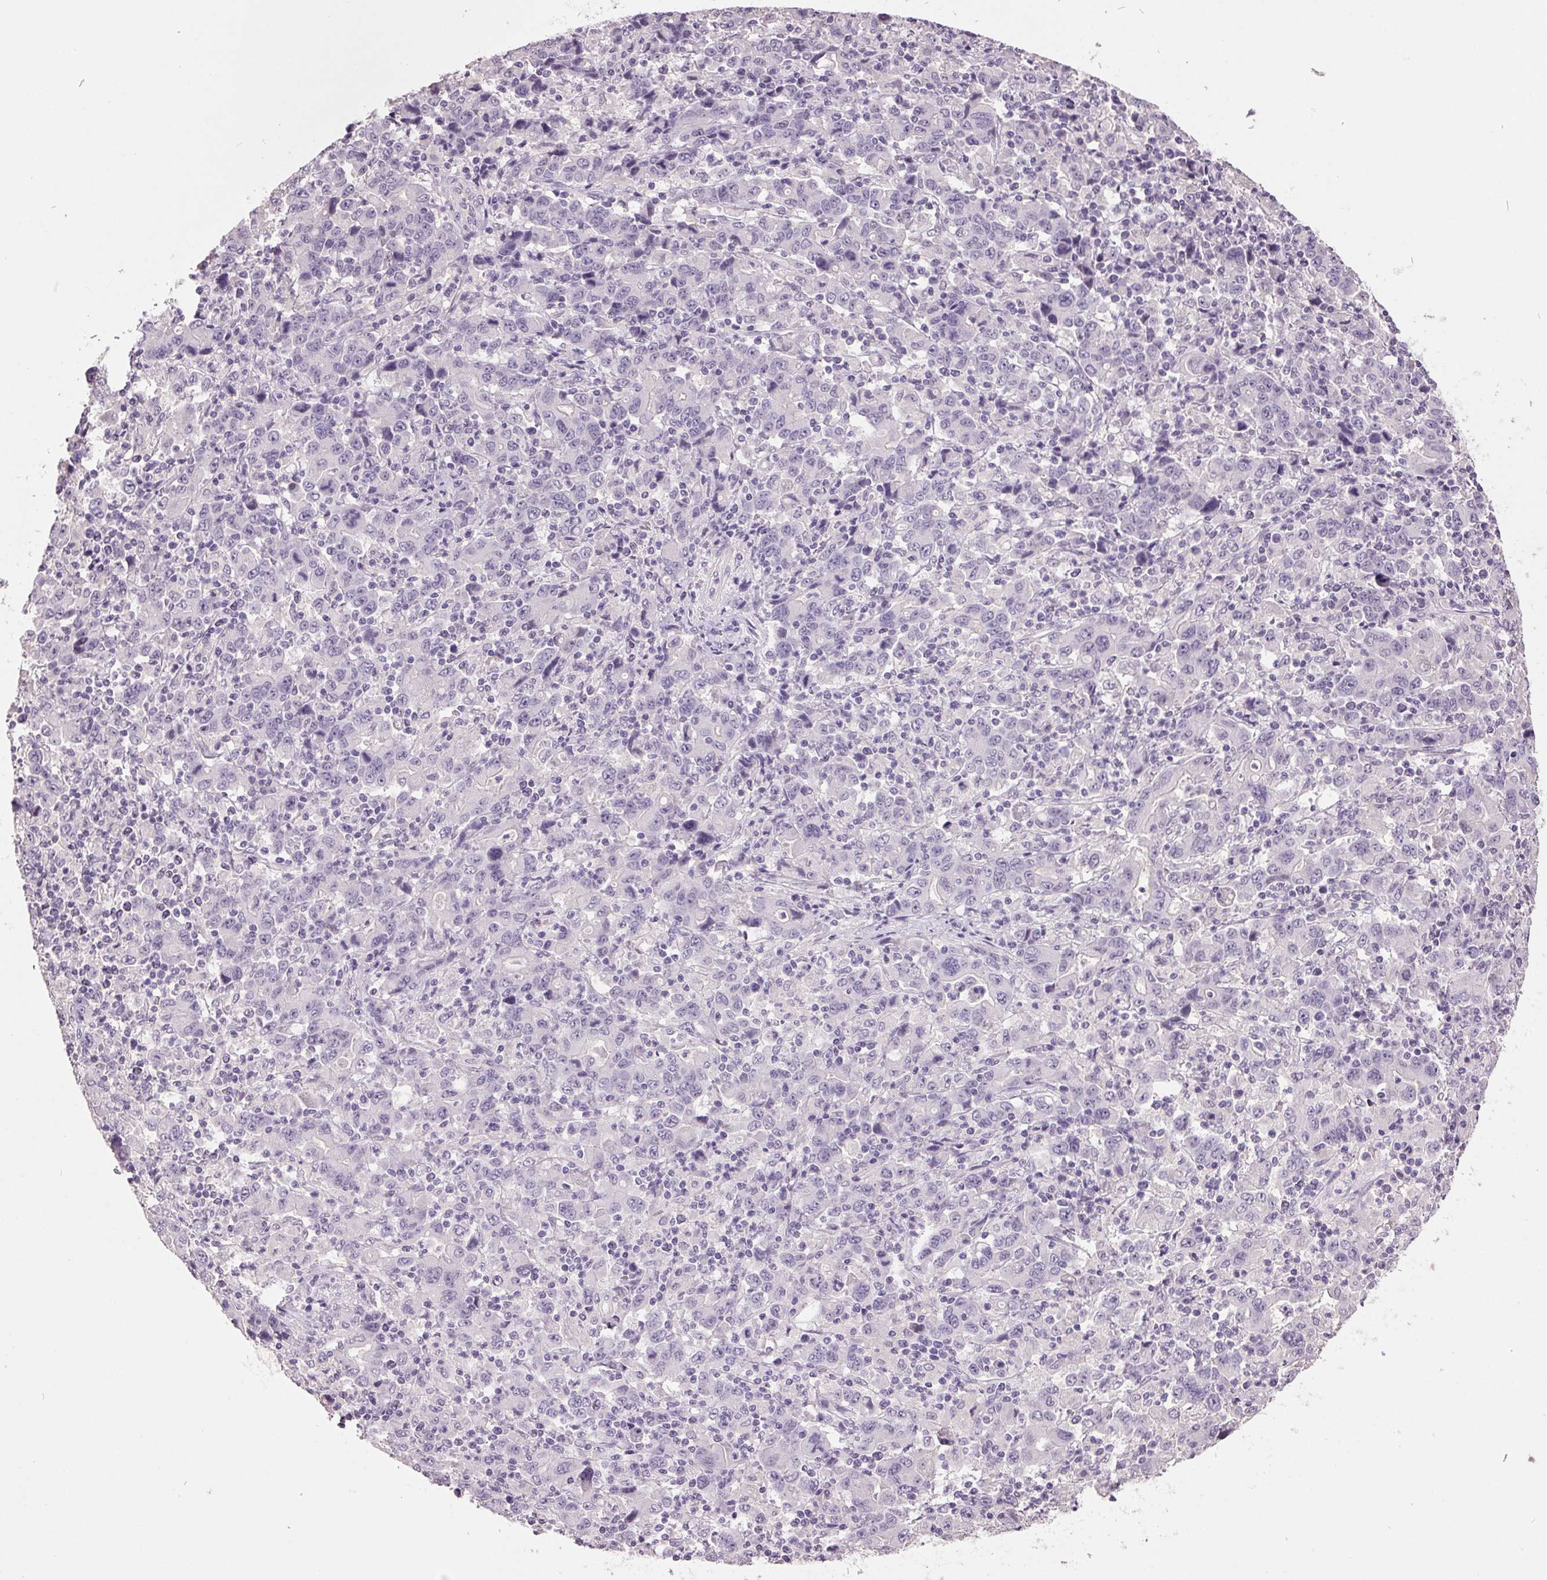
{"staining": {"intensity": "negative", "quantity": "none", "location": "none"}, "tissue": "stomach cancer", "cell_type": "Tumor cells", "image_type": "cancer", "snomed": [{"axis": "morphology", "description": "Adenocarcinoma, NOS"}, {"axis": "topography", "description": "Stomach, upper"}], "caption": "IHC histopathology image of adenocarcinoma (stomach) stained for a protein (brown), which displays no positivity in tumor cells. (Brightfield microscopy of DAB (3,3'-diaminobenzidine) IHC at high magnification).", "gene": "C2orf16", "patient": {"sex": "male", "age": 69}}